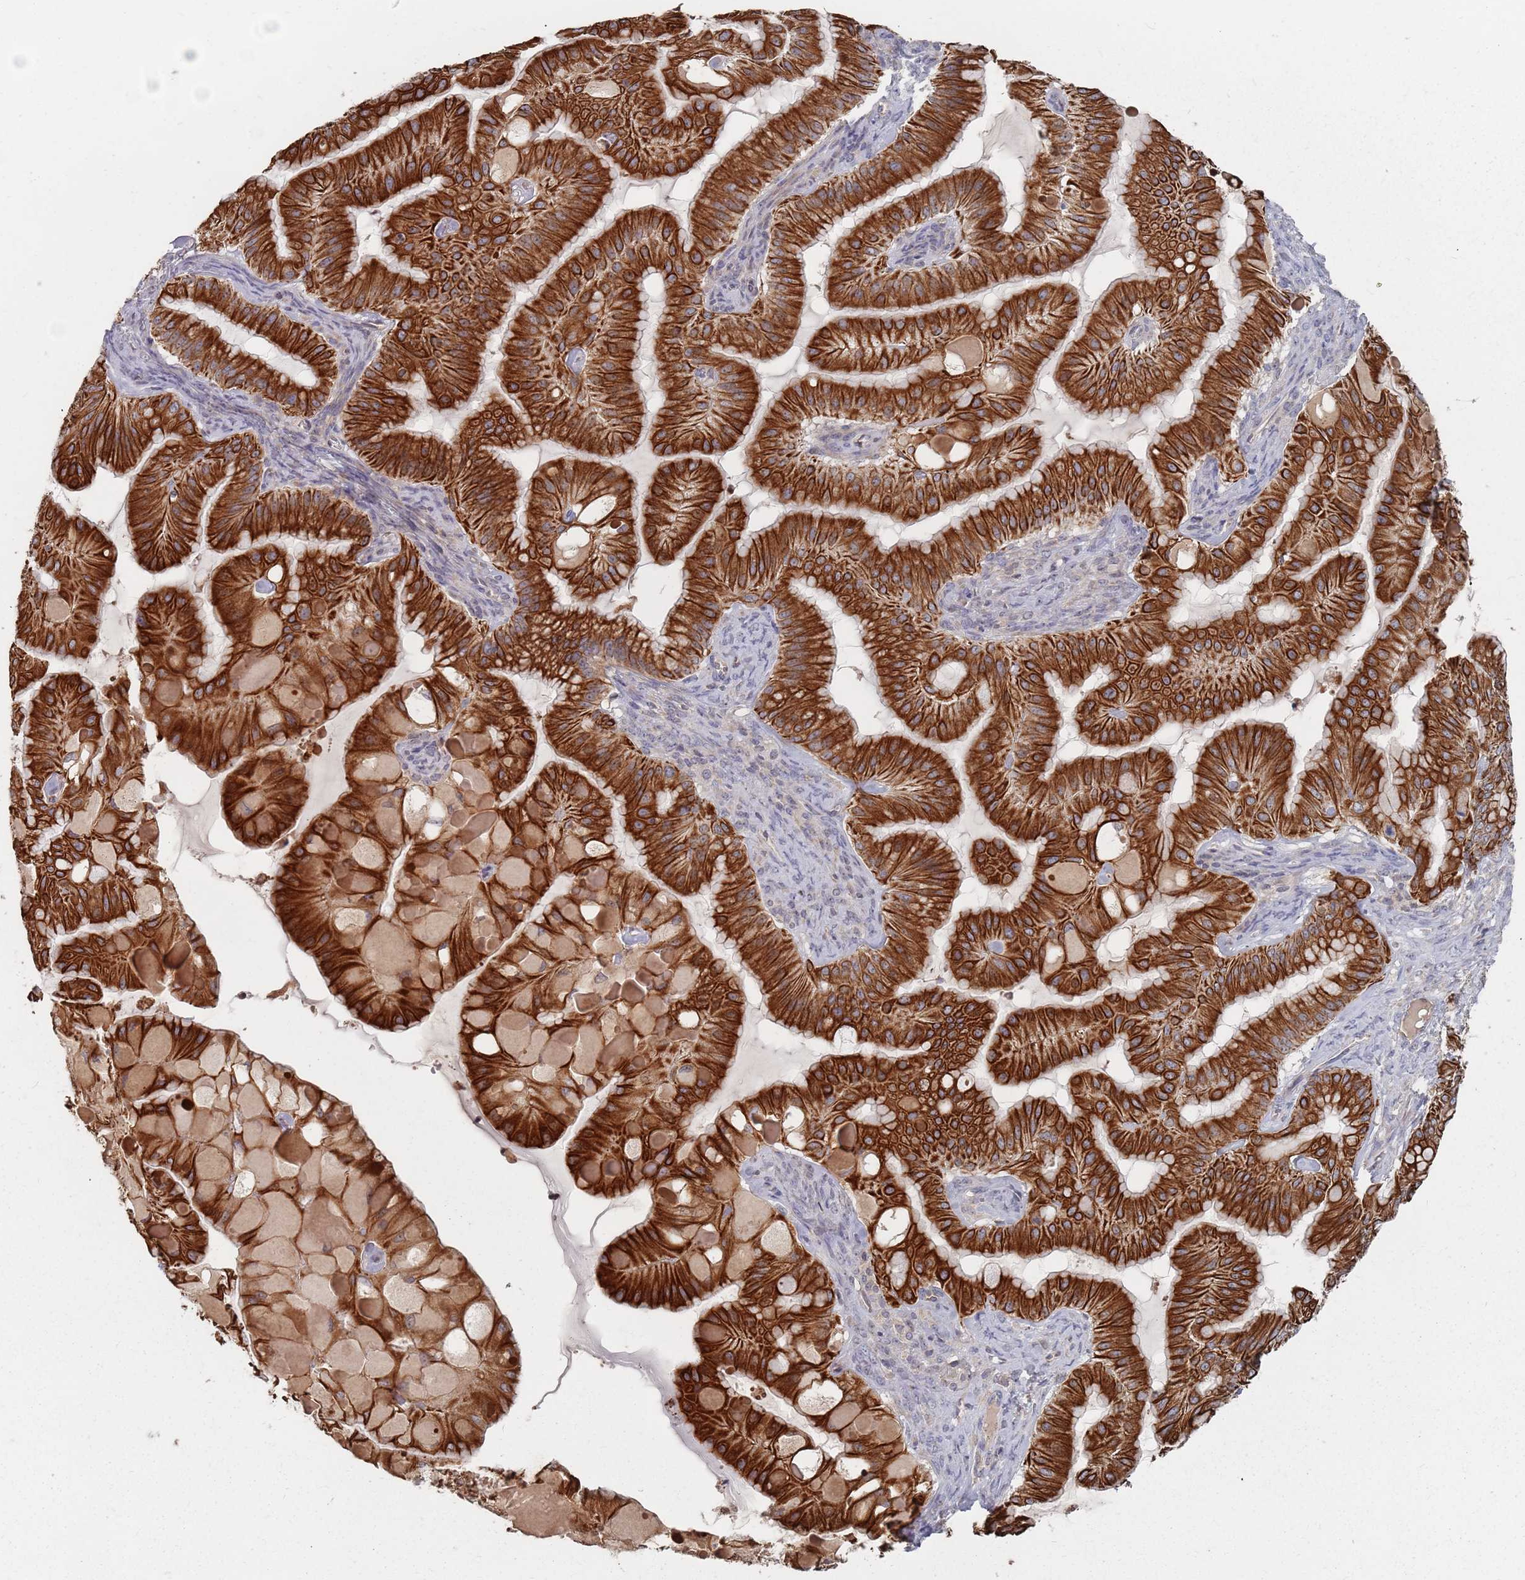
{"staining": {"intensity": "strong", "quantity": ">75%", "location": "cytoplasmic/membranous"}, "tissue": "ovarian cancer", "cell_type": "Tumor cells", "image_type": "cancer", "snomed": [{"axis": "morphology", "description": "Cystadenocarcinoma, mucinous, NOS"}, {"axis": "topography", "description": "Ovary"}], "caption": "A high-resolution image shows immunohistochemistry staining of ovarian mucinous cystadenocarcinoma, which shows strong cytoplasmic/membranous staining in approximately >75% of tumor cells.", "gene": "ADAL", "patient": {"sex": "female", "age": 61}}